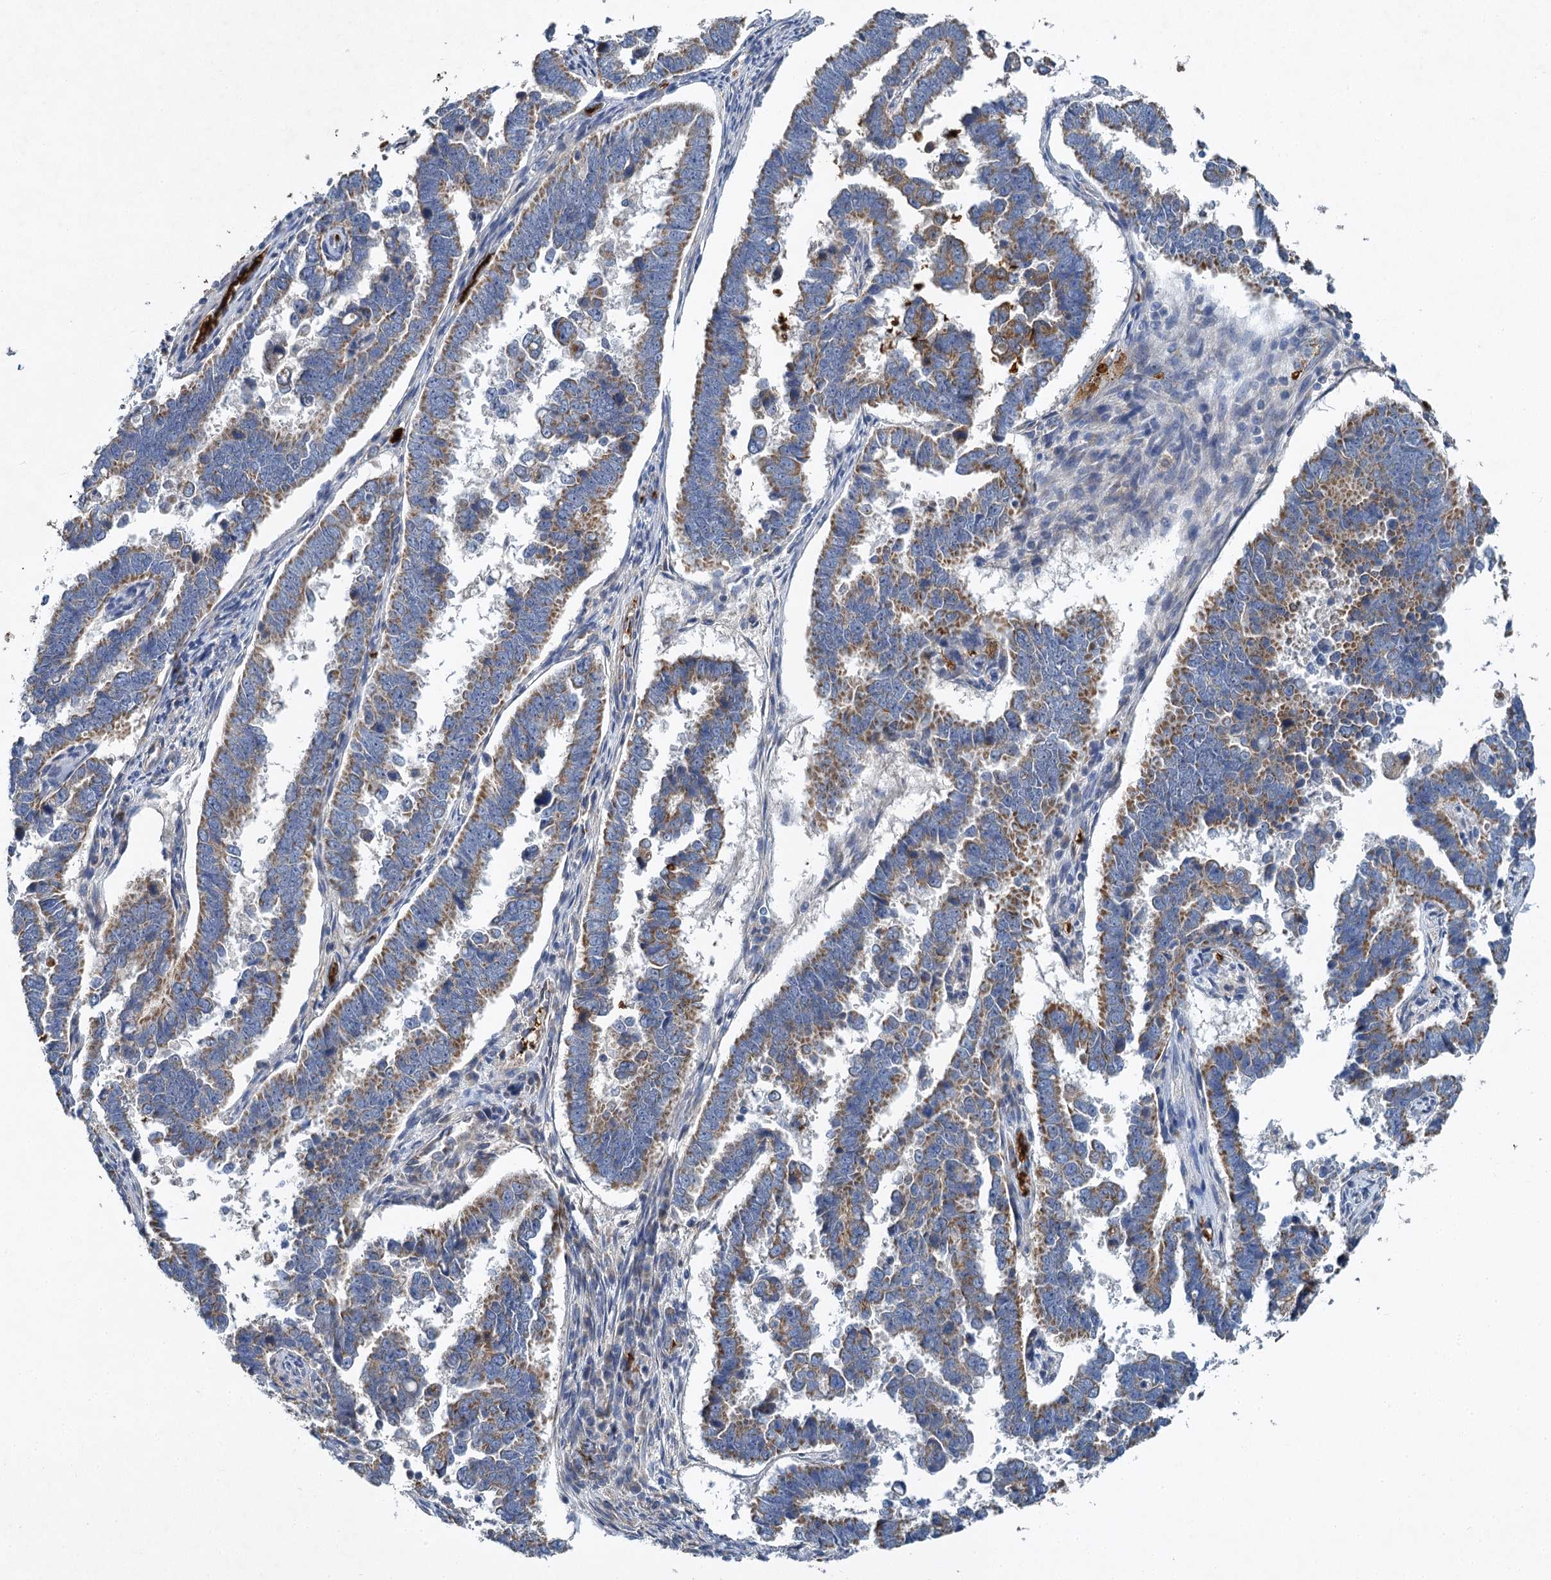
{"staining": {"intensity": "moderate", "quantity": "<25%", "location": "cytoplasmic/membranous"}, "tissue": "endometrial cancer", "cell_type": "Tumor cells", "image_type": "cancer", "snomed": [{"axis": "morphology", "description": "Adenocarcinoma, NOS"}, {"axis": "topography", "description": "Endometrium"}], "caption": "This is a photomicrograph of immunohistochemistry staining of endometrial adenocarcinoma, which shows moderate positivity in the cytoplasmic/membranous of tumor cells.", "gene": "BCS1L", "patient": {"sex": "female", "age": 75}}